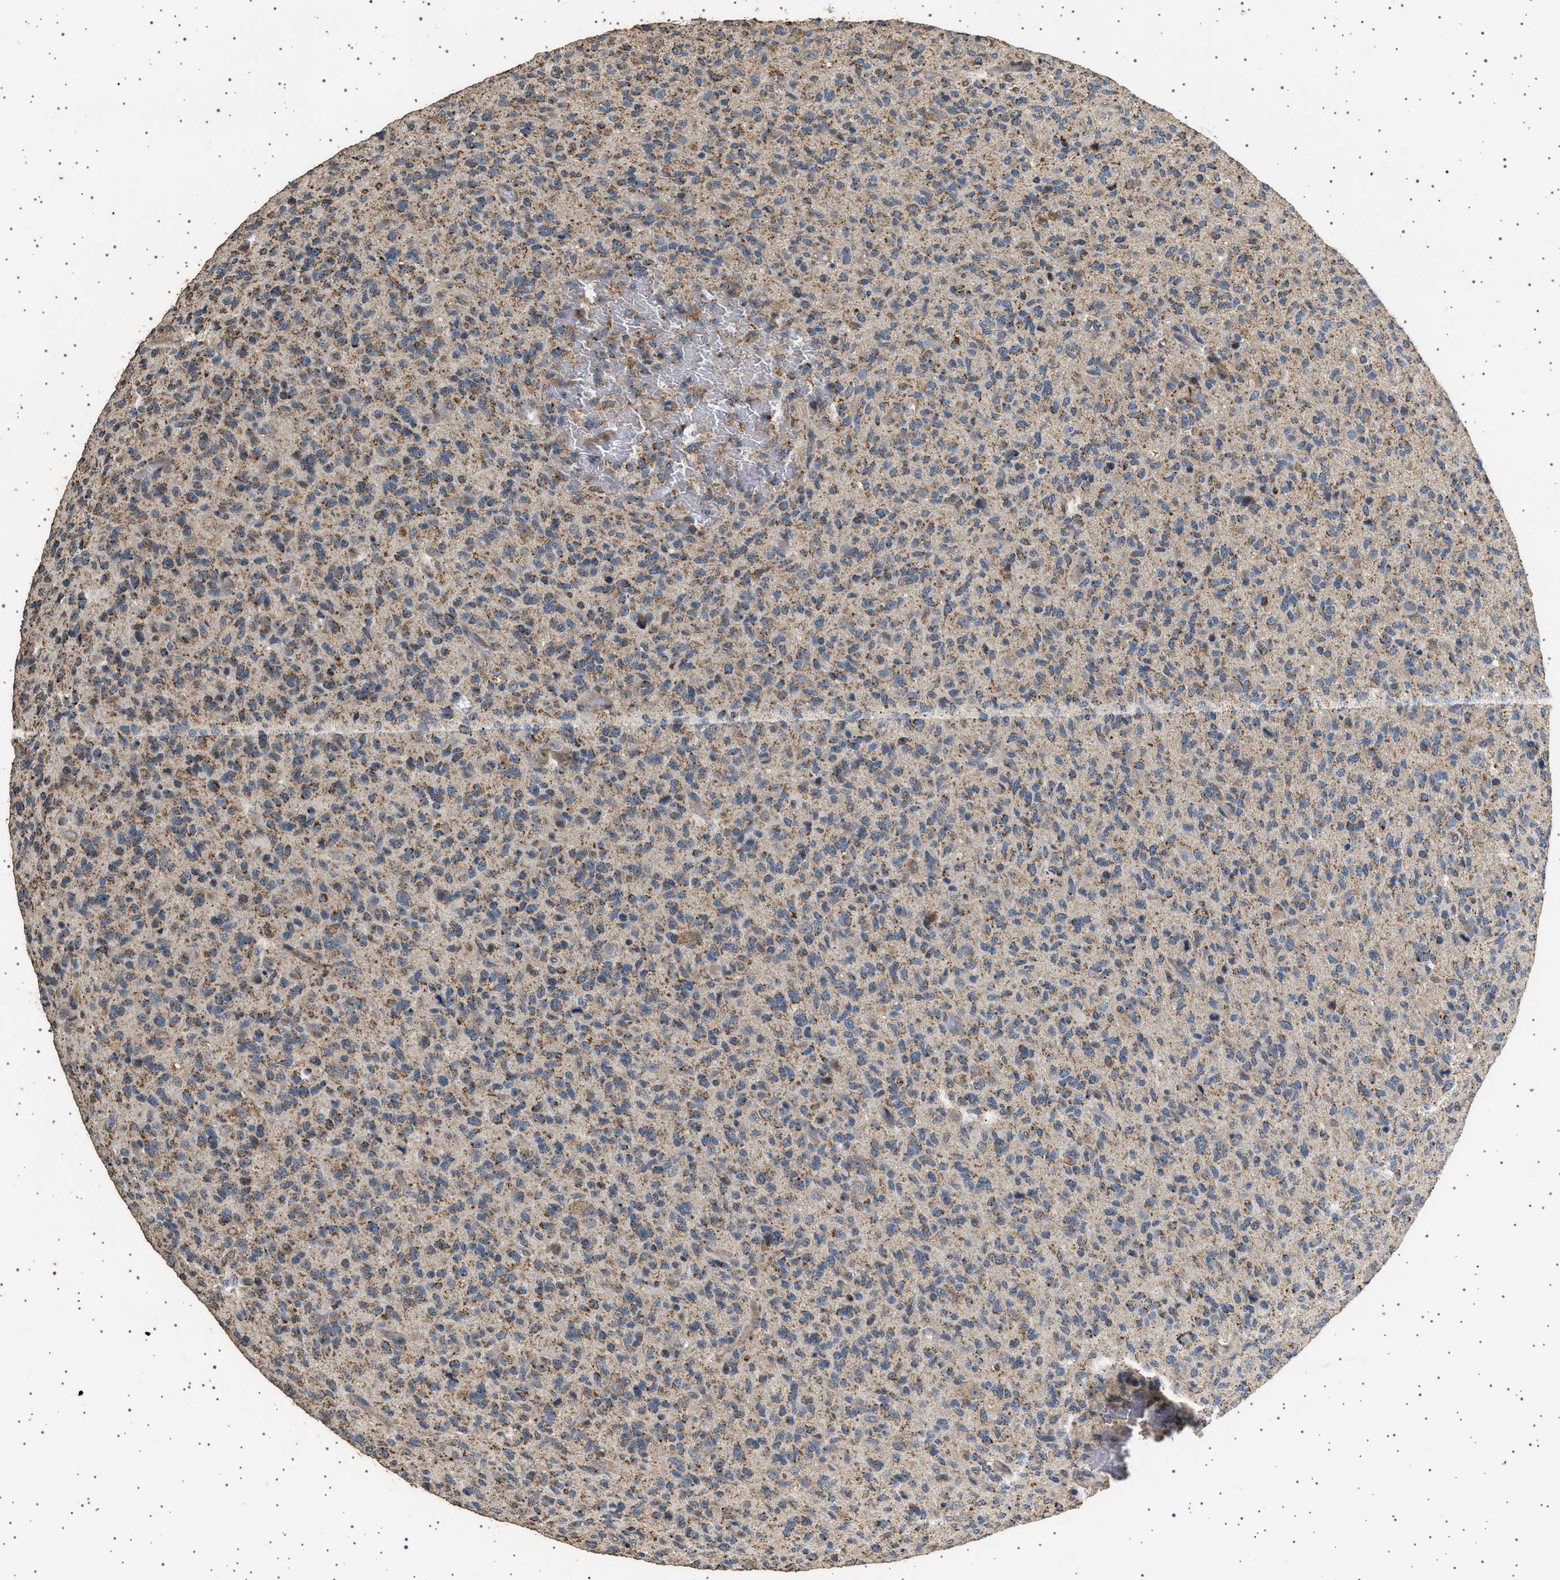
{"staining": {"intensity": "moderate", "quantity": ">75%", "location": "cytoplasmic/membranous"}, "tissue": "glioma", "cell_type": "Tumor cells", "image_type": "cancer", "snomed": [{"axis": "morphology", "description": "Glioma, malignant, High grade"}, {"axis": "topography", "description": "Brain"}], "caption": "Protein staining displays moderate cytoplasmic/membranous staining in about >75% of tumor cells in glioma.", "gene": "KCNA4", "patient": {"sex": "male", "age": 71}}